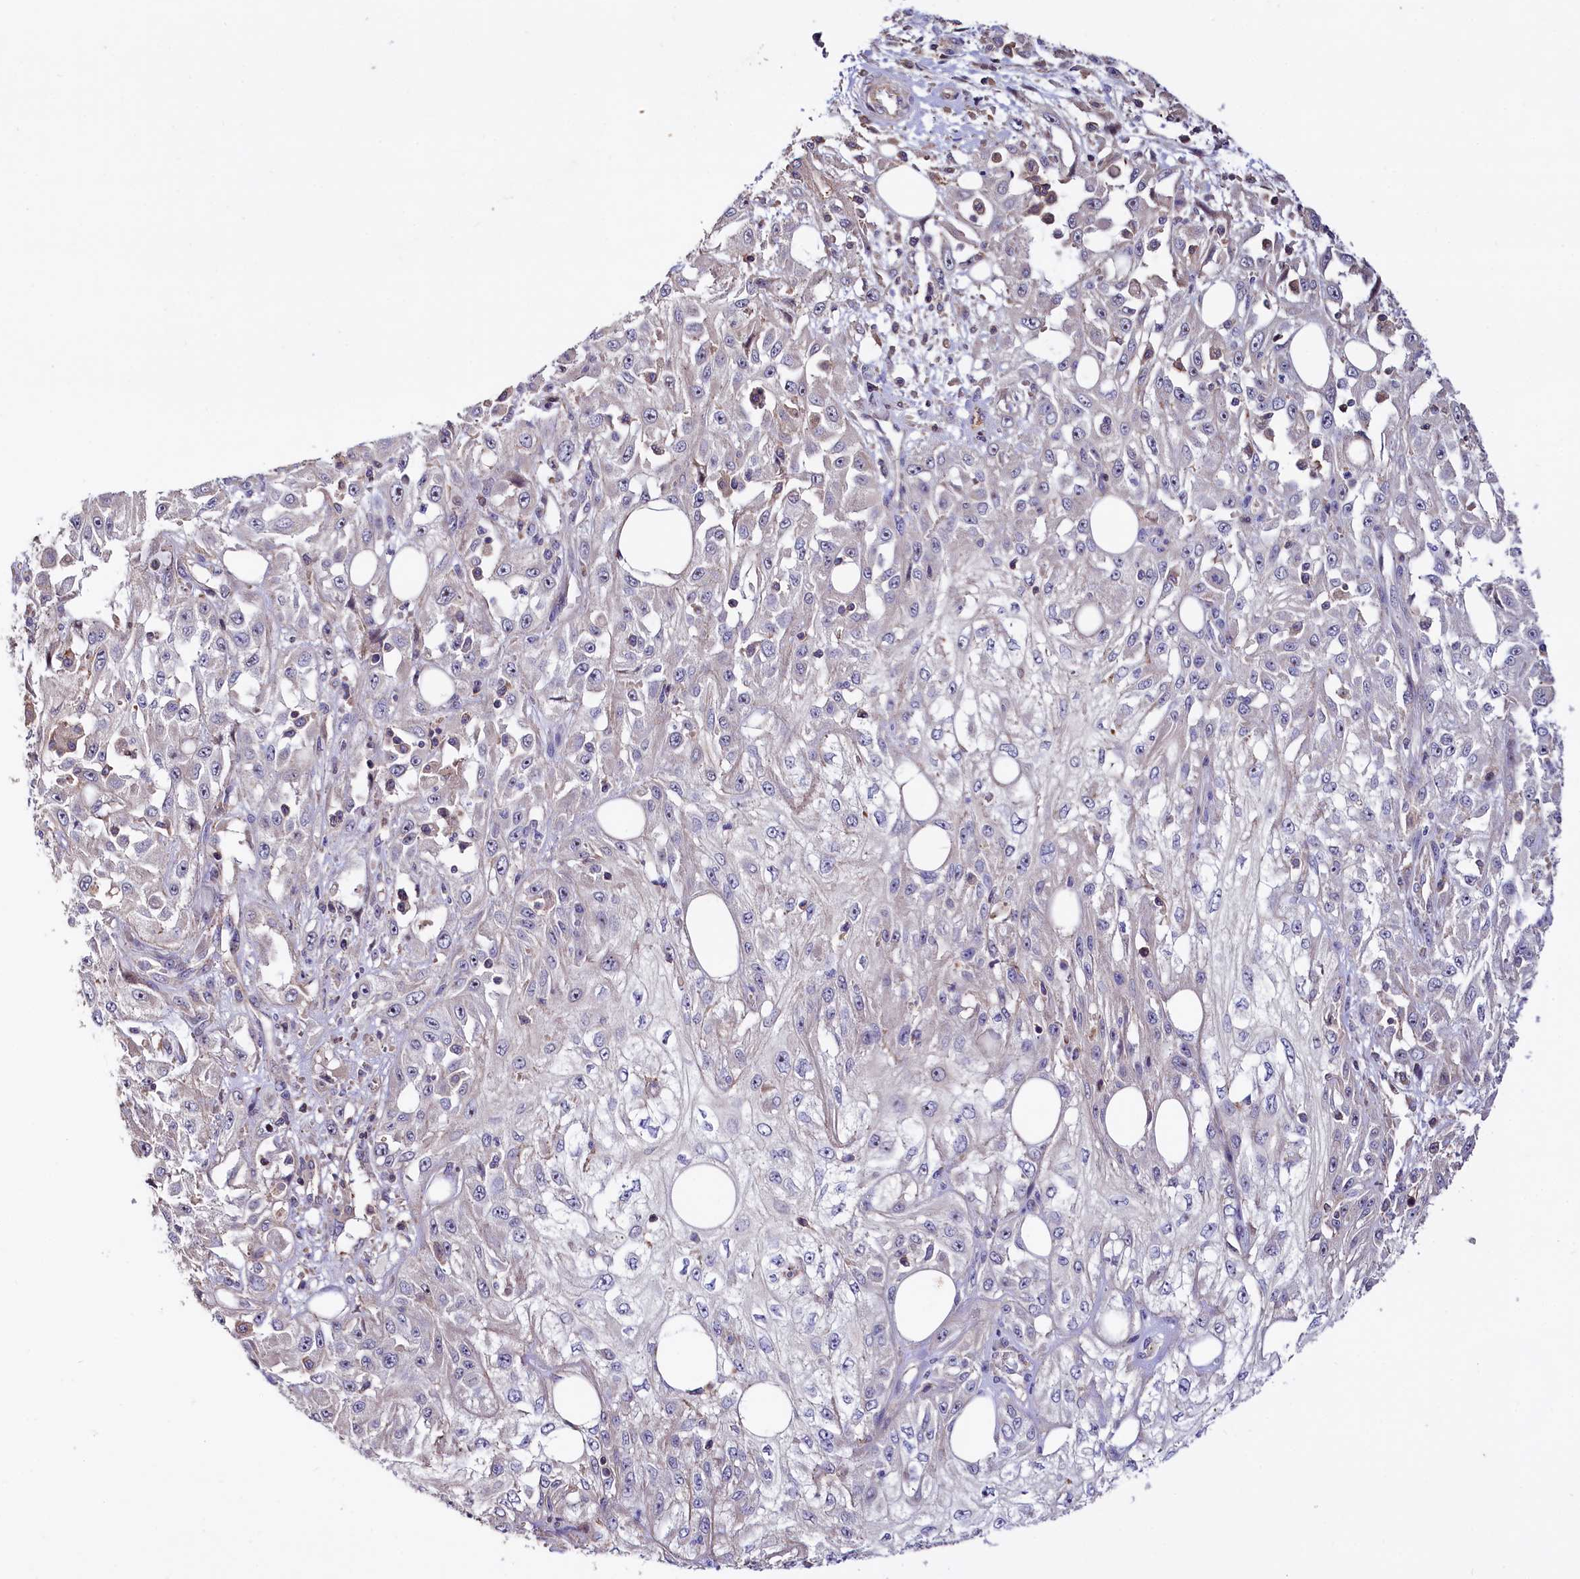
{"staining": {"intensity": "weak", "quantity": "<25%", "location": "cytoplasmic/membranous"}, "tissue": "skin cancer", "cell_type": "Tumor cells", "image_type": "cancer", "snomed": [{"axis": "morphology", "description": "Squamous cell carcinoma, NOS"}, {"axis": "morphology", "description": "Squamous cell carcinoma, metastatic, NOS"}, {"axis": "topography", "description": "Skin"}, {"axis": "topography", "description": "Lymph node"}], "caption": "The histopathology image reveals no staining of tumor cells in skin squamous cell carcinoma. Nuclei are stained in blue.", "gene": "RPUSD3", "patient": {"sex": "male", "age": 75}}